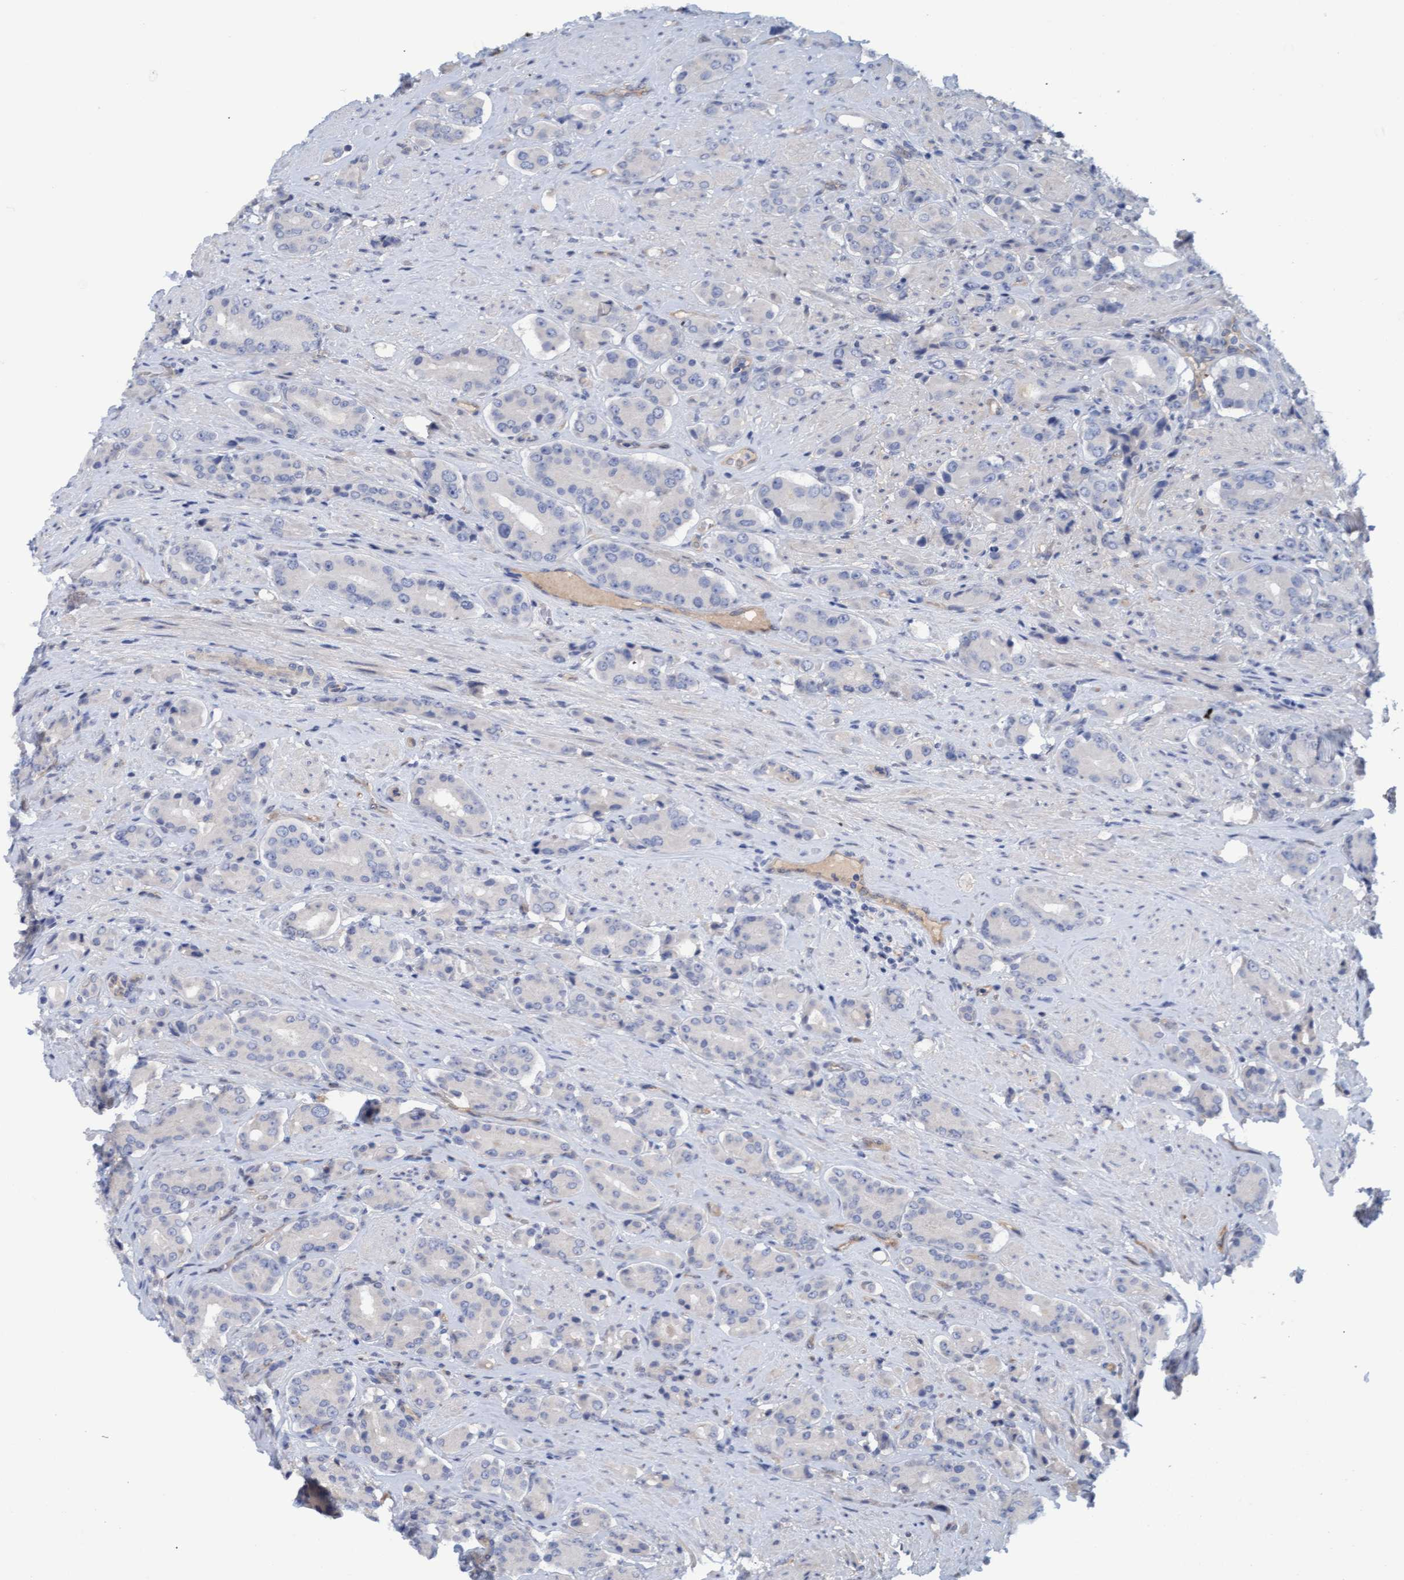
{"staining": {"intensity": "negative", "quantity": "none", "location": "none"}, "tissue": "prostate cancer", "cell_type": "Tumor cells", "image_type": "cancer", "snomed": [{"axis": "morphology", "description": "Adenocarcinoma, High grade"}, {"axis": "topography", "description": "Prostate"}], "caption": "This is a photomicrograph of IHC staining of high-grade adenocarcinoma (prostate), which shows no staining in tumor cells. The staining is performed using DAB (3,3'-diaminobenzidine) brown chromogen with nuclei counter-stained in using hematoxylin.", "gene": "STXBP1", "patient": {"sex": "male", "age": 71}}